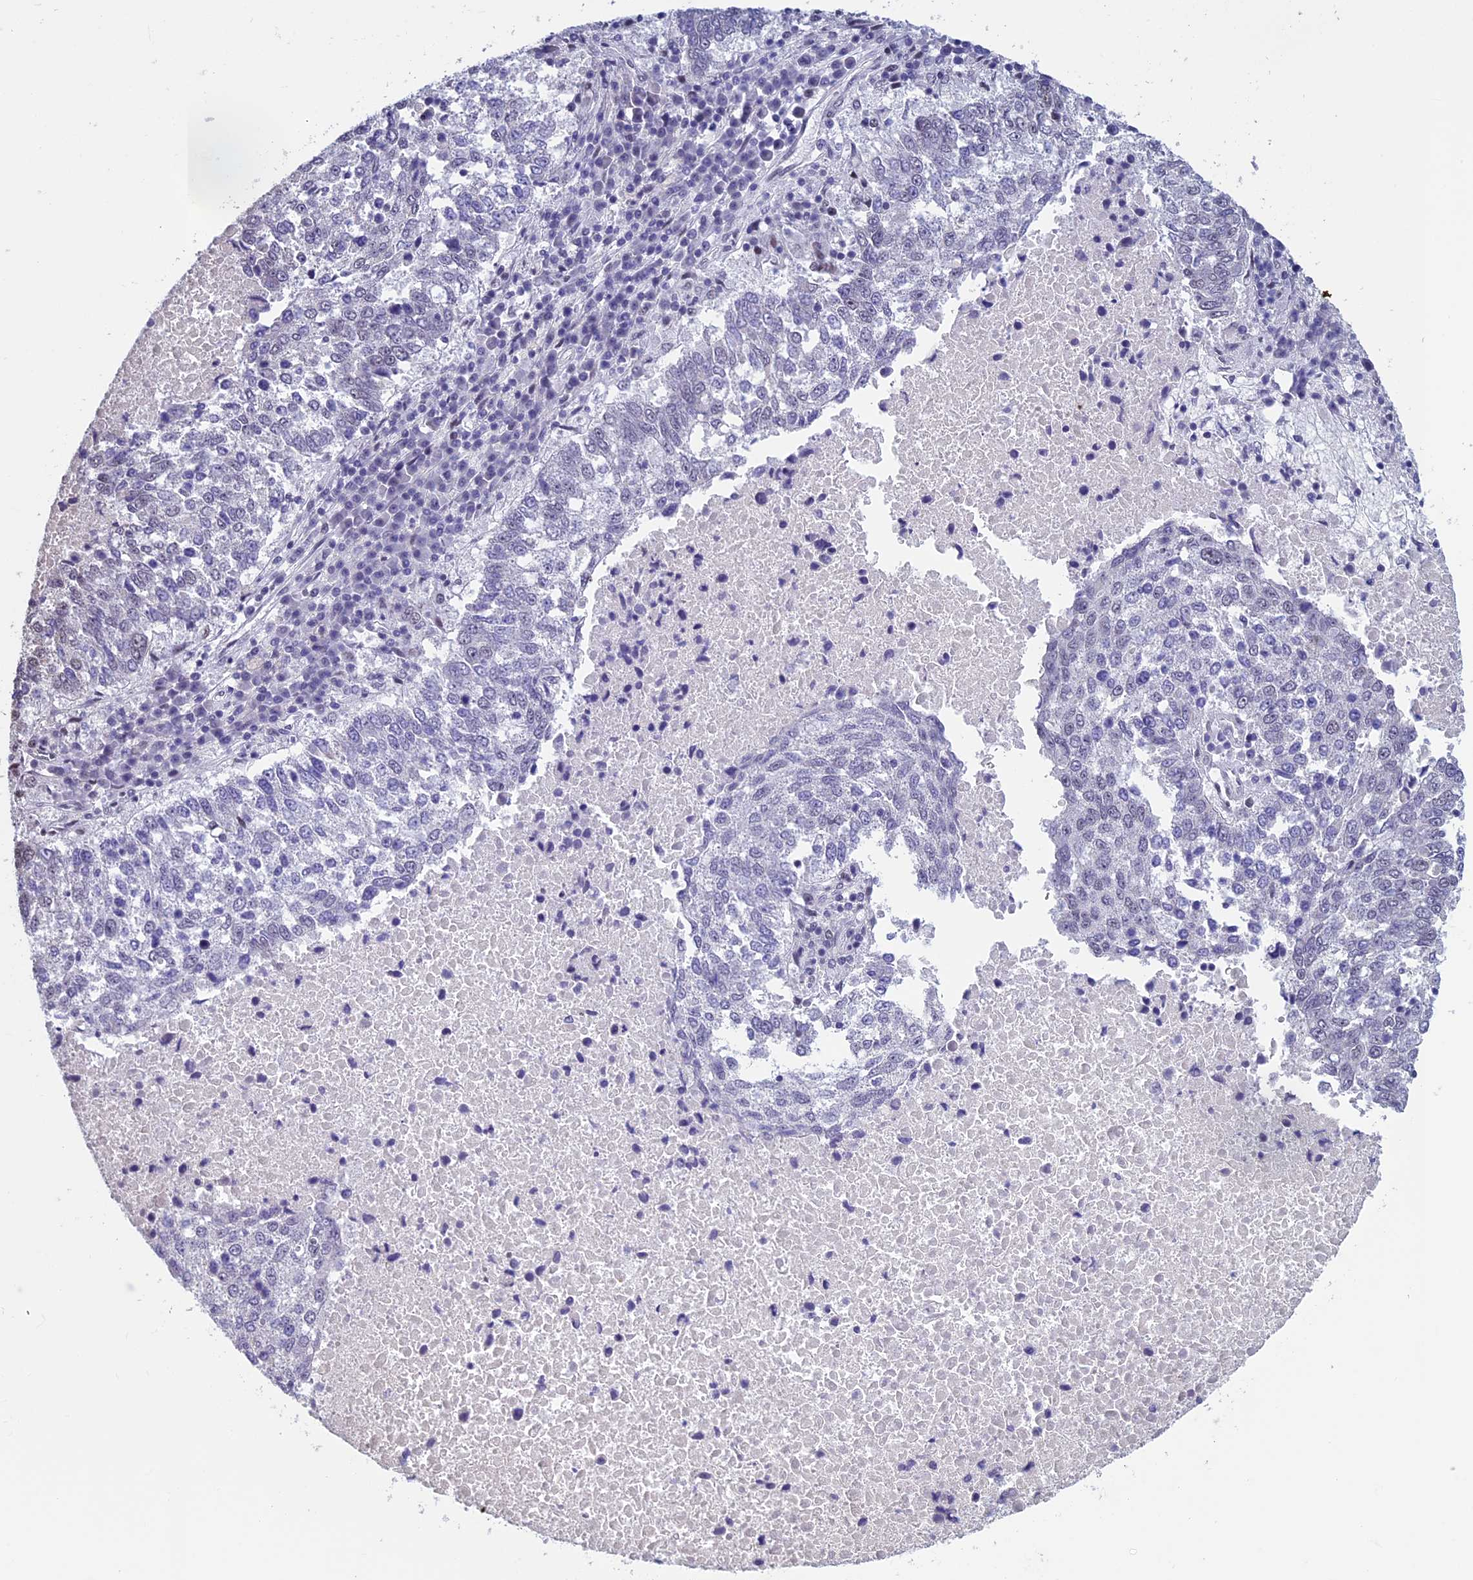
{"staining": {"intensity": "negative", "quantity": "none", "location": "none"}, "tissue": "lung cancer", "cell_type": "Tumor cells", "image_type": "cancer", "snomed": [{"axis": "morphology", "description": "Squamous cell carcinoma, NOS"}, {"axis": "topography", "description": "Lung"}], "caption": "Tumor cells show no significant expression in lung squamous cell carcinoma. The staining was performed using DAB to visualize the protein expression in brown, while the nuclei were stained in blue with hematoxylin (Magnification: 20x).", "gene": "RNF40", "patient": {"sex": "male", "age": 73}}